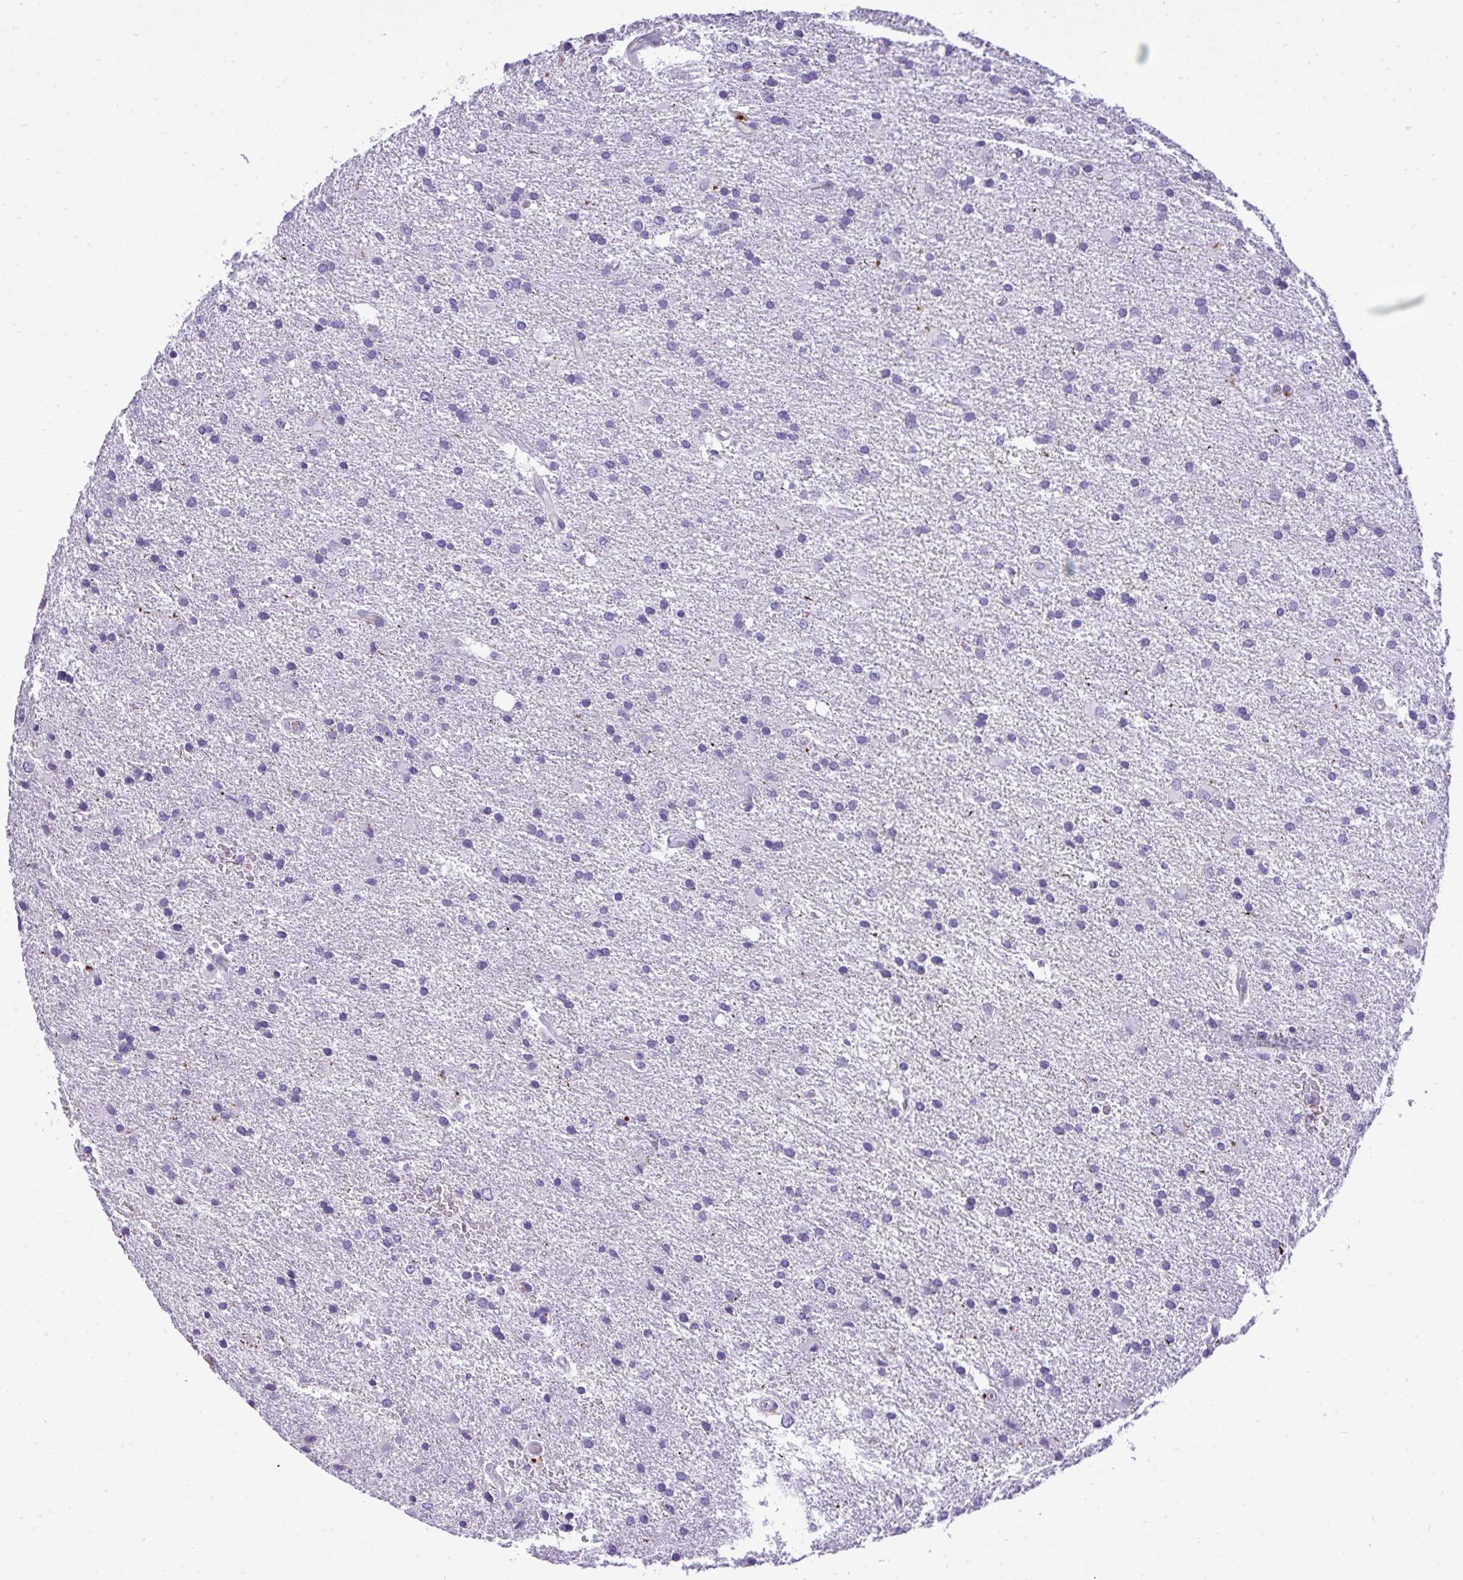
{"staining": {"intensity": "negative", "quantity": "none", "location": "none"}, "tissue": "glioma", "cell_type": "Tumor cells", "image_type": "cancer", "snomed": [{"axis": "morphology", "description": "Glioma, malignant, High grade"}, {"axis": "topography", "description": "Brain"}], "caption": "Image shows no protein expression in tumor cells of glioma tissue.", "gene": "ST6GALNAC3", "patient": {"sex": "male", "age": 68}}